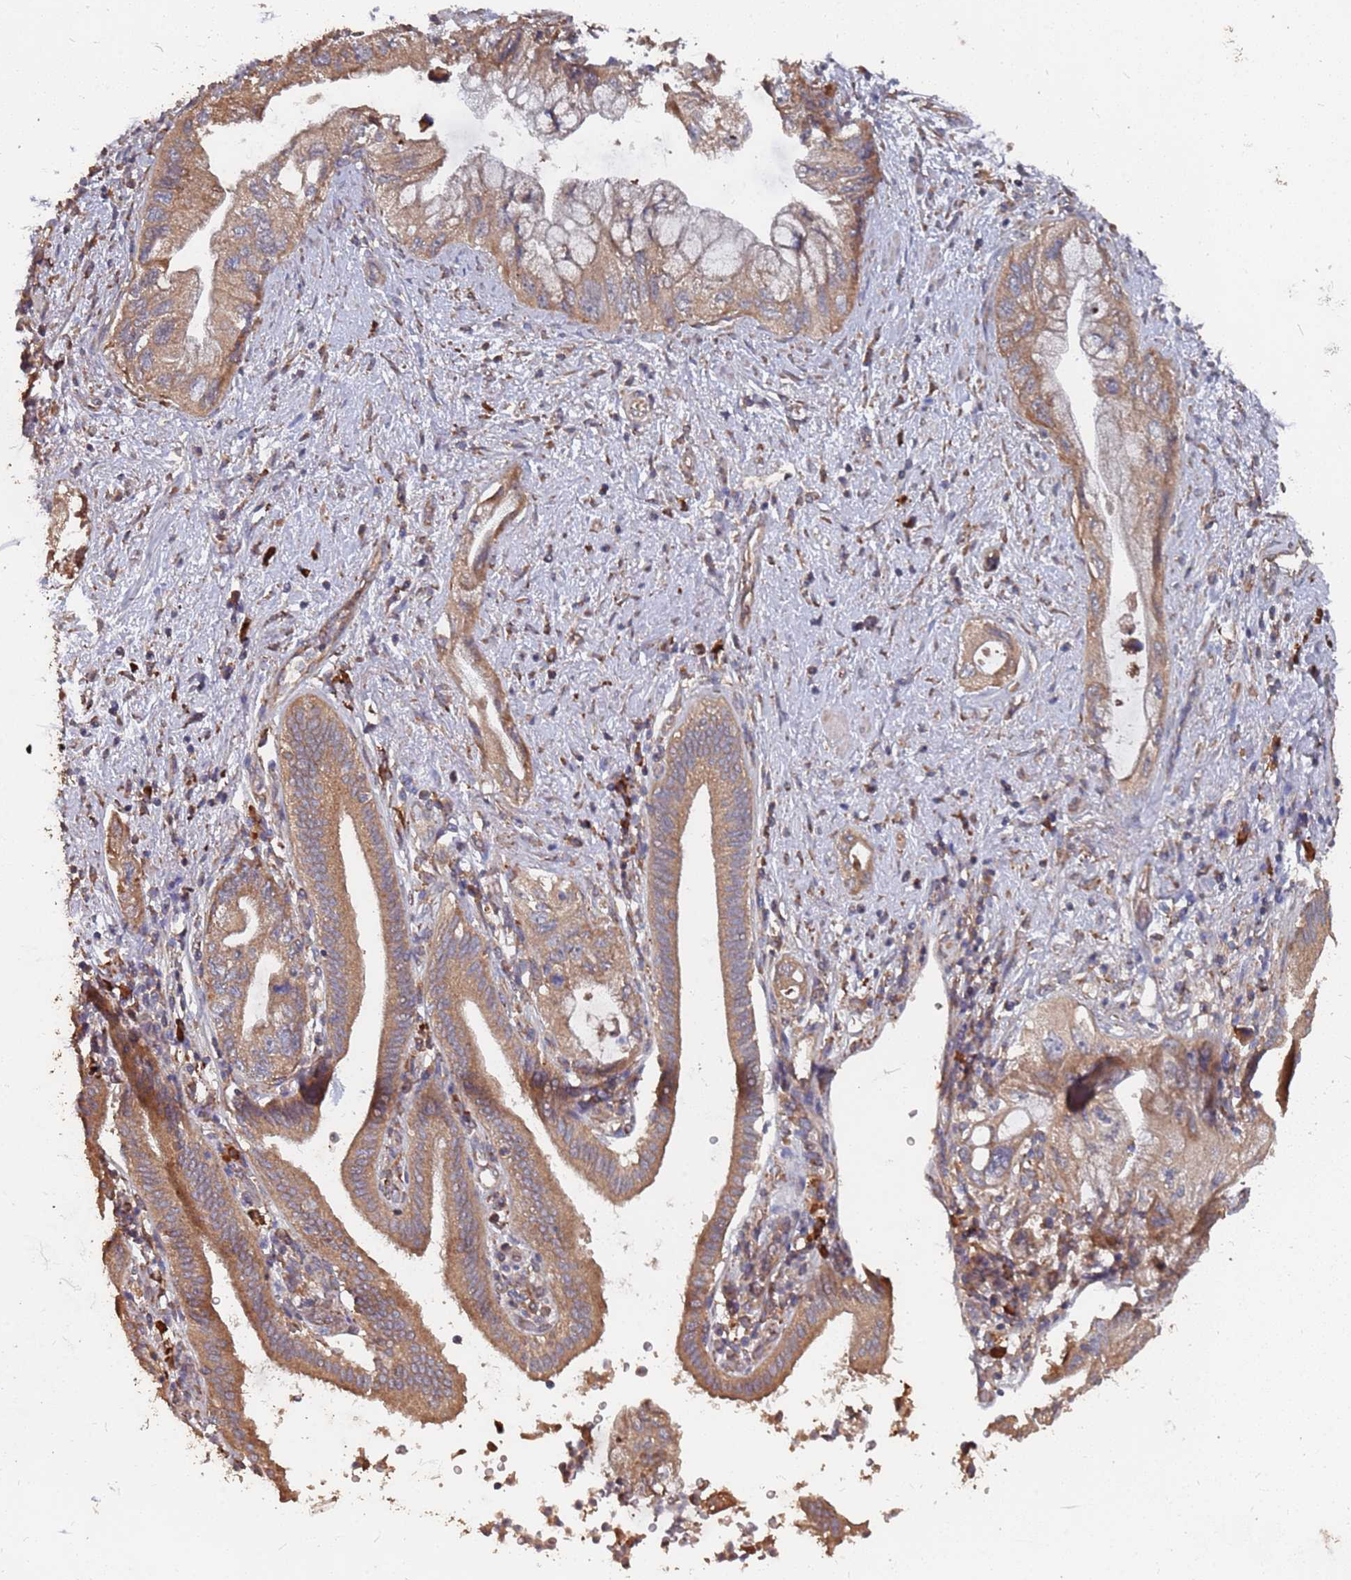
{"staining": {"intensity": "moderate", "quantity": ">75%", "location": "cytoplasmic/membranous"}, "tissue": "pancreatic cancer", "cell_type": "Tumor cells", "image_type": "cancer", "snomed": [{"axis": "morphology", "description": "Adenocarcinoma, NOS"}, {"axis": "topography", "description": "Pancreas"}], "caption": "Pancreatic cancer (adenocarcinoma) stained for a protein (brown) demonstrates moderate cytoplasmic/membranous positive positivity in about >75% of tumor cells.", "gene": "ATG5", "patient": {"sex": "female", "age": 73}}